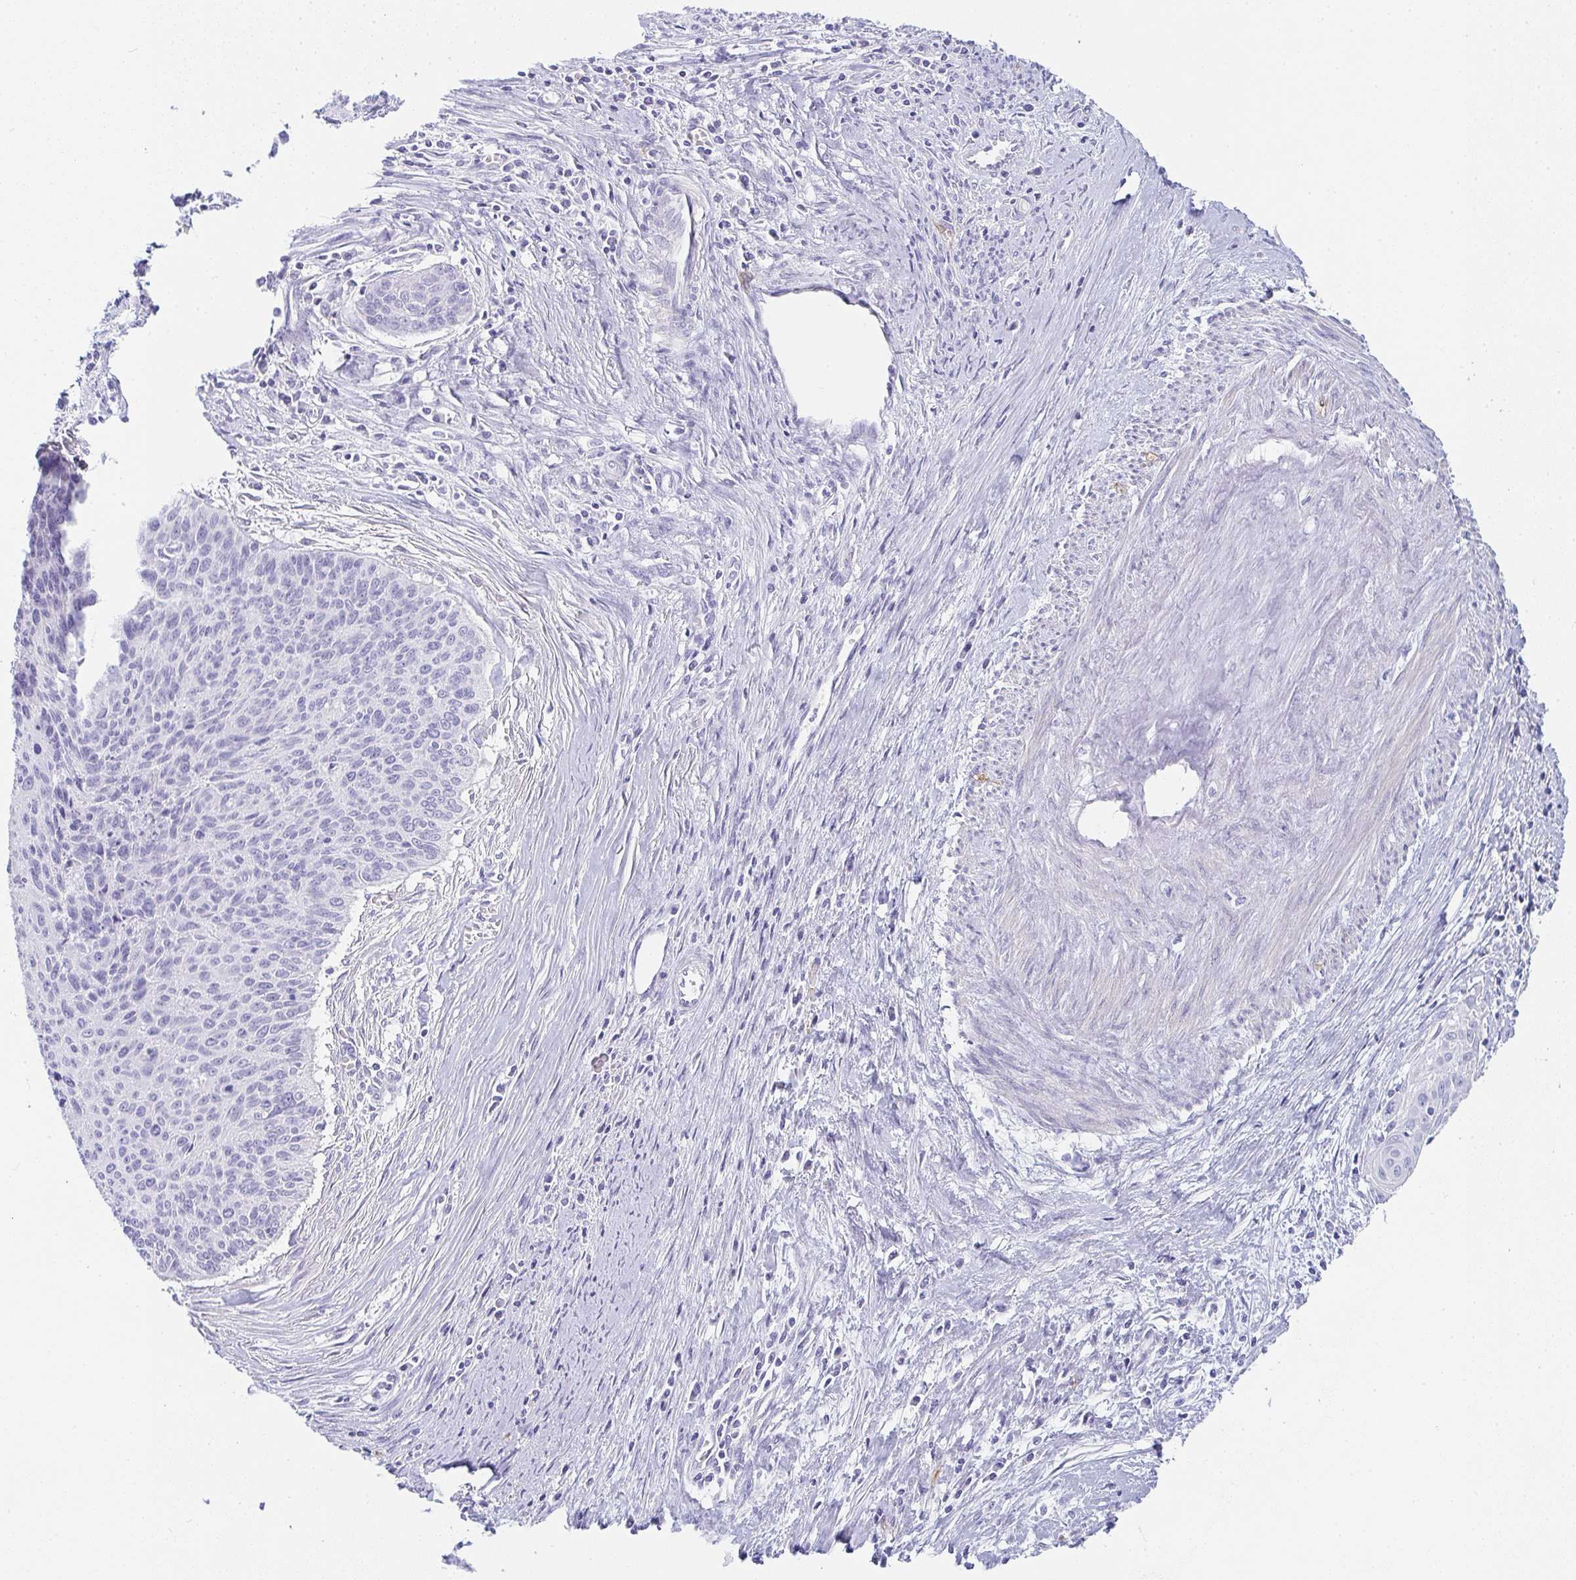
{"staining": {"intensity": "negative", "quantity": "none", "location": "none"}, "tissue": "cervical cancer", "cell_type": "Tumor cells", "image_type": "cancer", "snomed": [{"axis": "morphology", "description": "Squamous cell carcinoma, NOS"}, {"axis": "topography", "description": "Cervix"}], "caption": "The micrograph shows no staining of tumor cells in squamous cell carcinoma (cervical).", "gene": "PRND", "patient": {"sex": "female", "age": 55}}